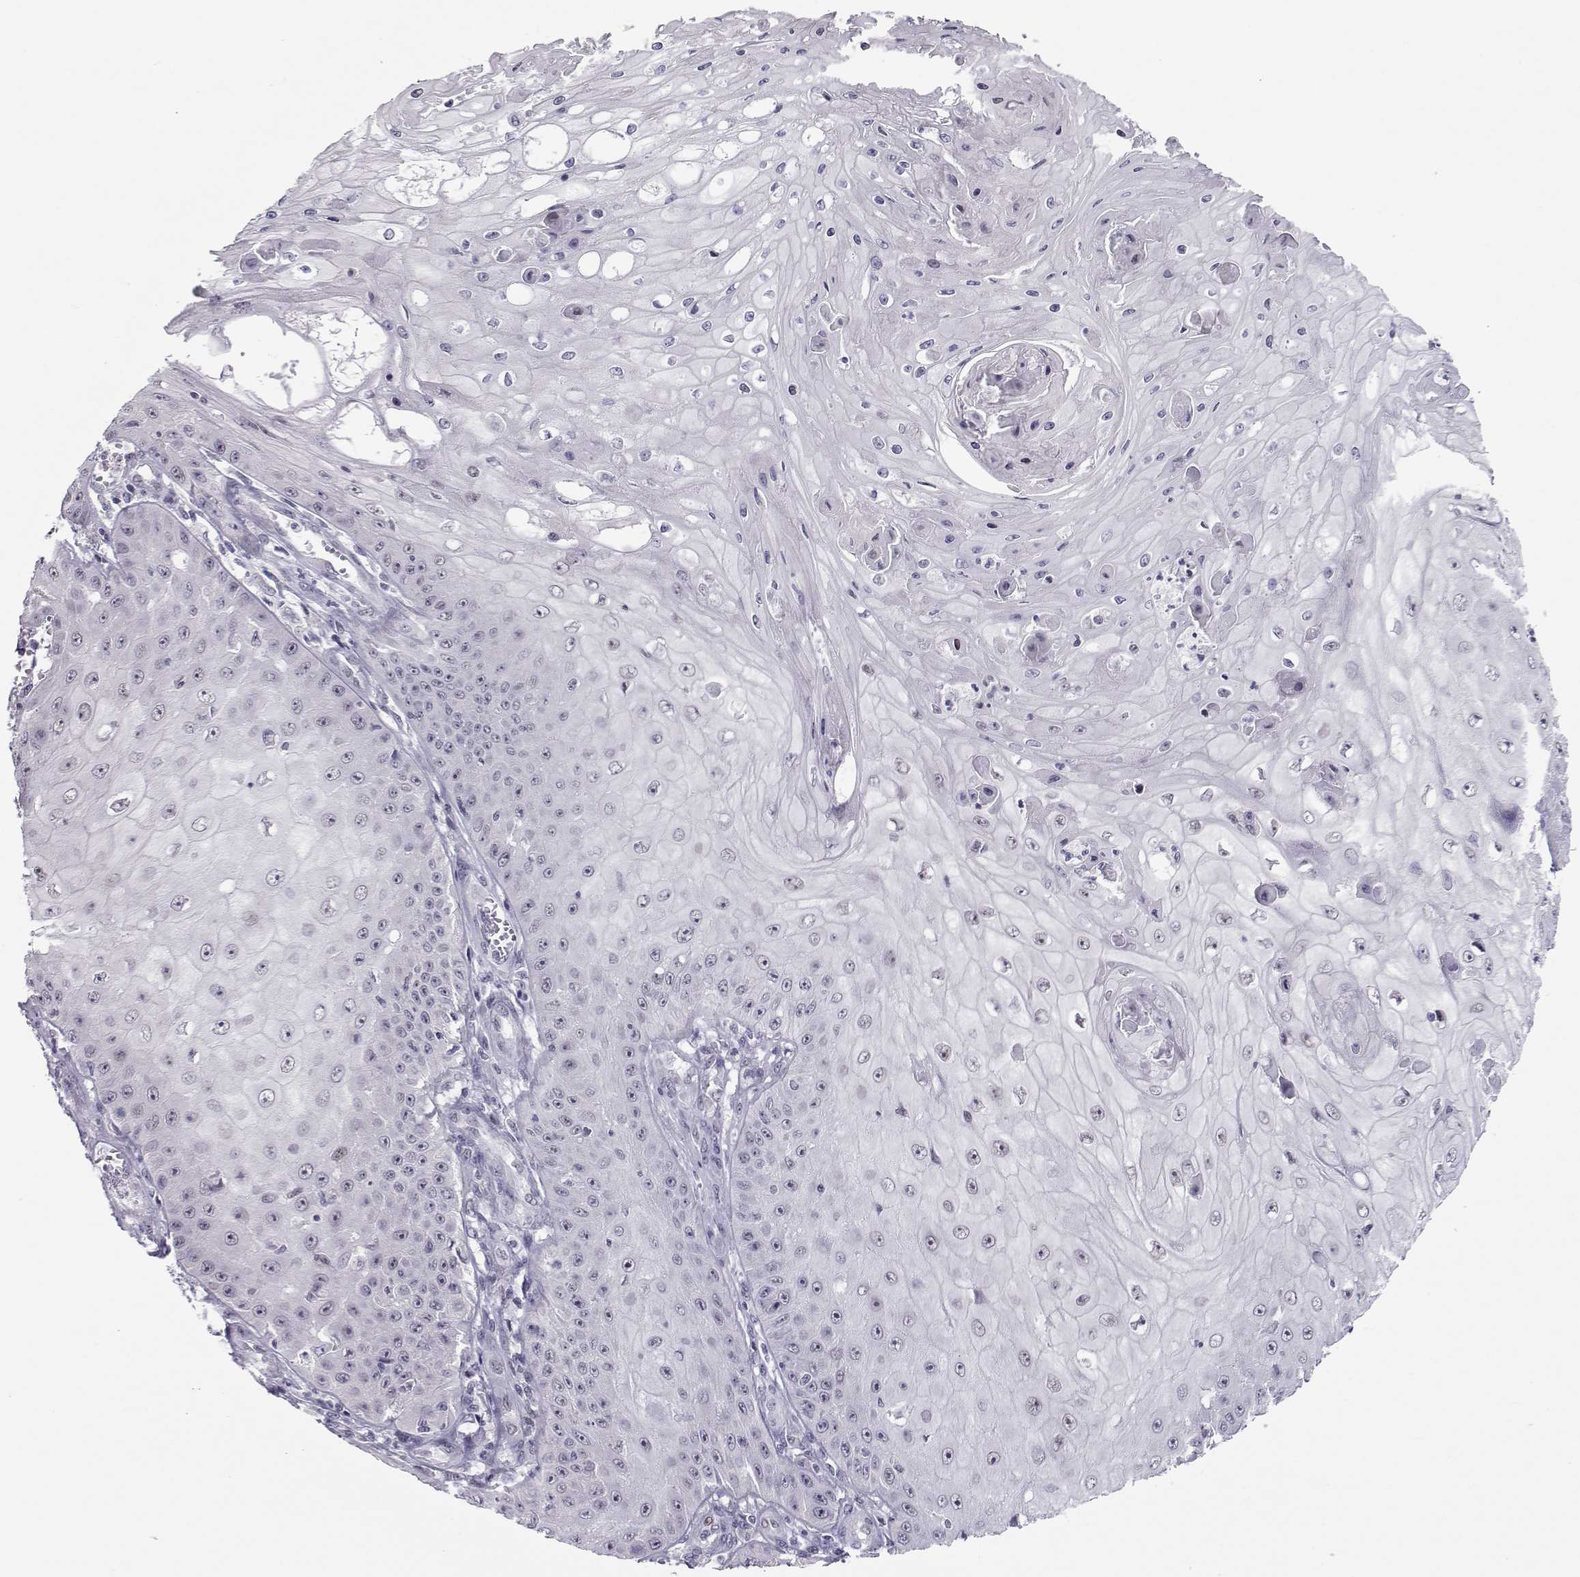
{"staining": {"intensity": "negative", "quantity": "none", "location": "none"}, "tissue": "skin cancer", "cell_type": "Tumor cells", "image_type": "cancer", "snomed": [{"axis": "morphology", "description": "Squamous cell carcinoma, NOS"}, {"axis": "topography", "description": "Skin"}], "caption": "An IHC micrograph of skin squamous cell carcinoma is shown. There is no staining in tumor cells of skin squamous cell carcinoma.", "gene": "SIX6", "patient": {"sex": "male", "age": 70}}